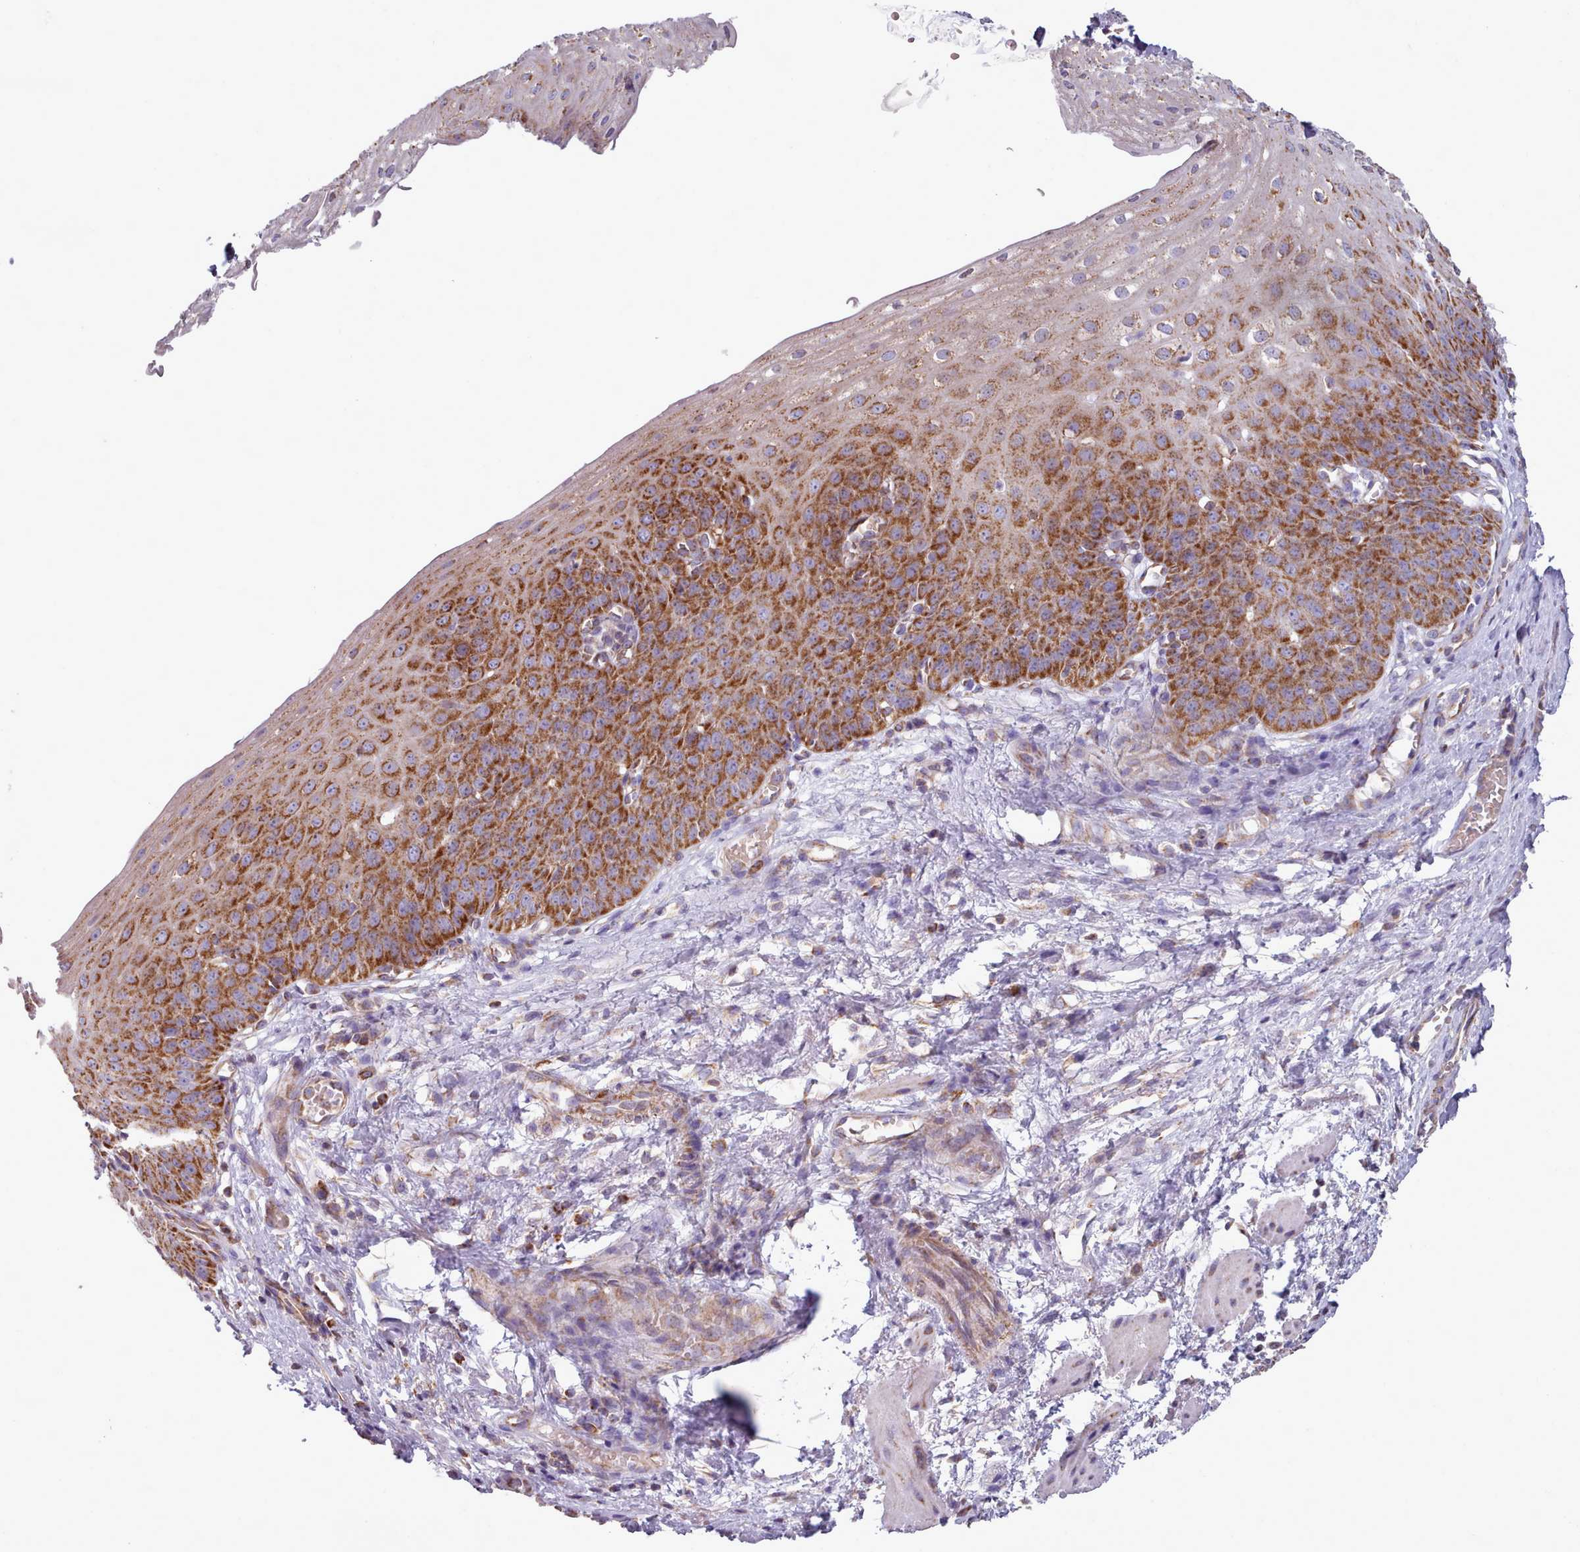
{"staining": {"intensity": "strong", "quantity": ">75%", "location": "cytoplasmic/membranous"}, "tissue": "esophagus", "cell_type": "Squamous epithelial cells", "image_type": "normal", "snomed": [{"axis": "morphology", "description": "Normal tissue, NOS"}, {"axis": "topography", "description": "Esophagus"}], "caption": "Unremarkable esophagus demonstrates strong cytoplasmic/membranous positivity in approximately >75% of squamous epithelial cells (Brightfield microscopy of DAB IHC at high magnification)..", "gene": "SRP54", "patient": {"sex": "male", "age": 71}}